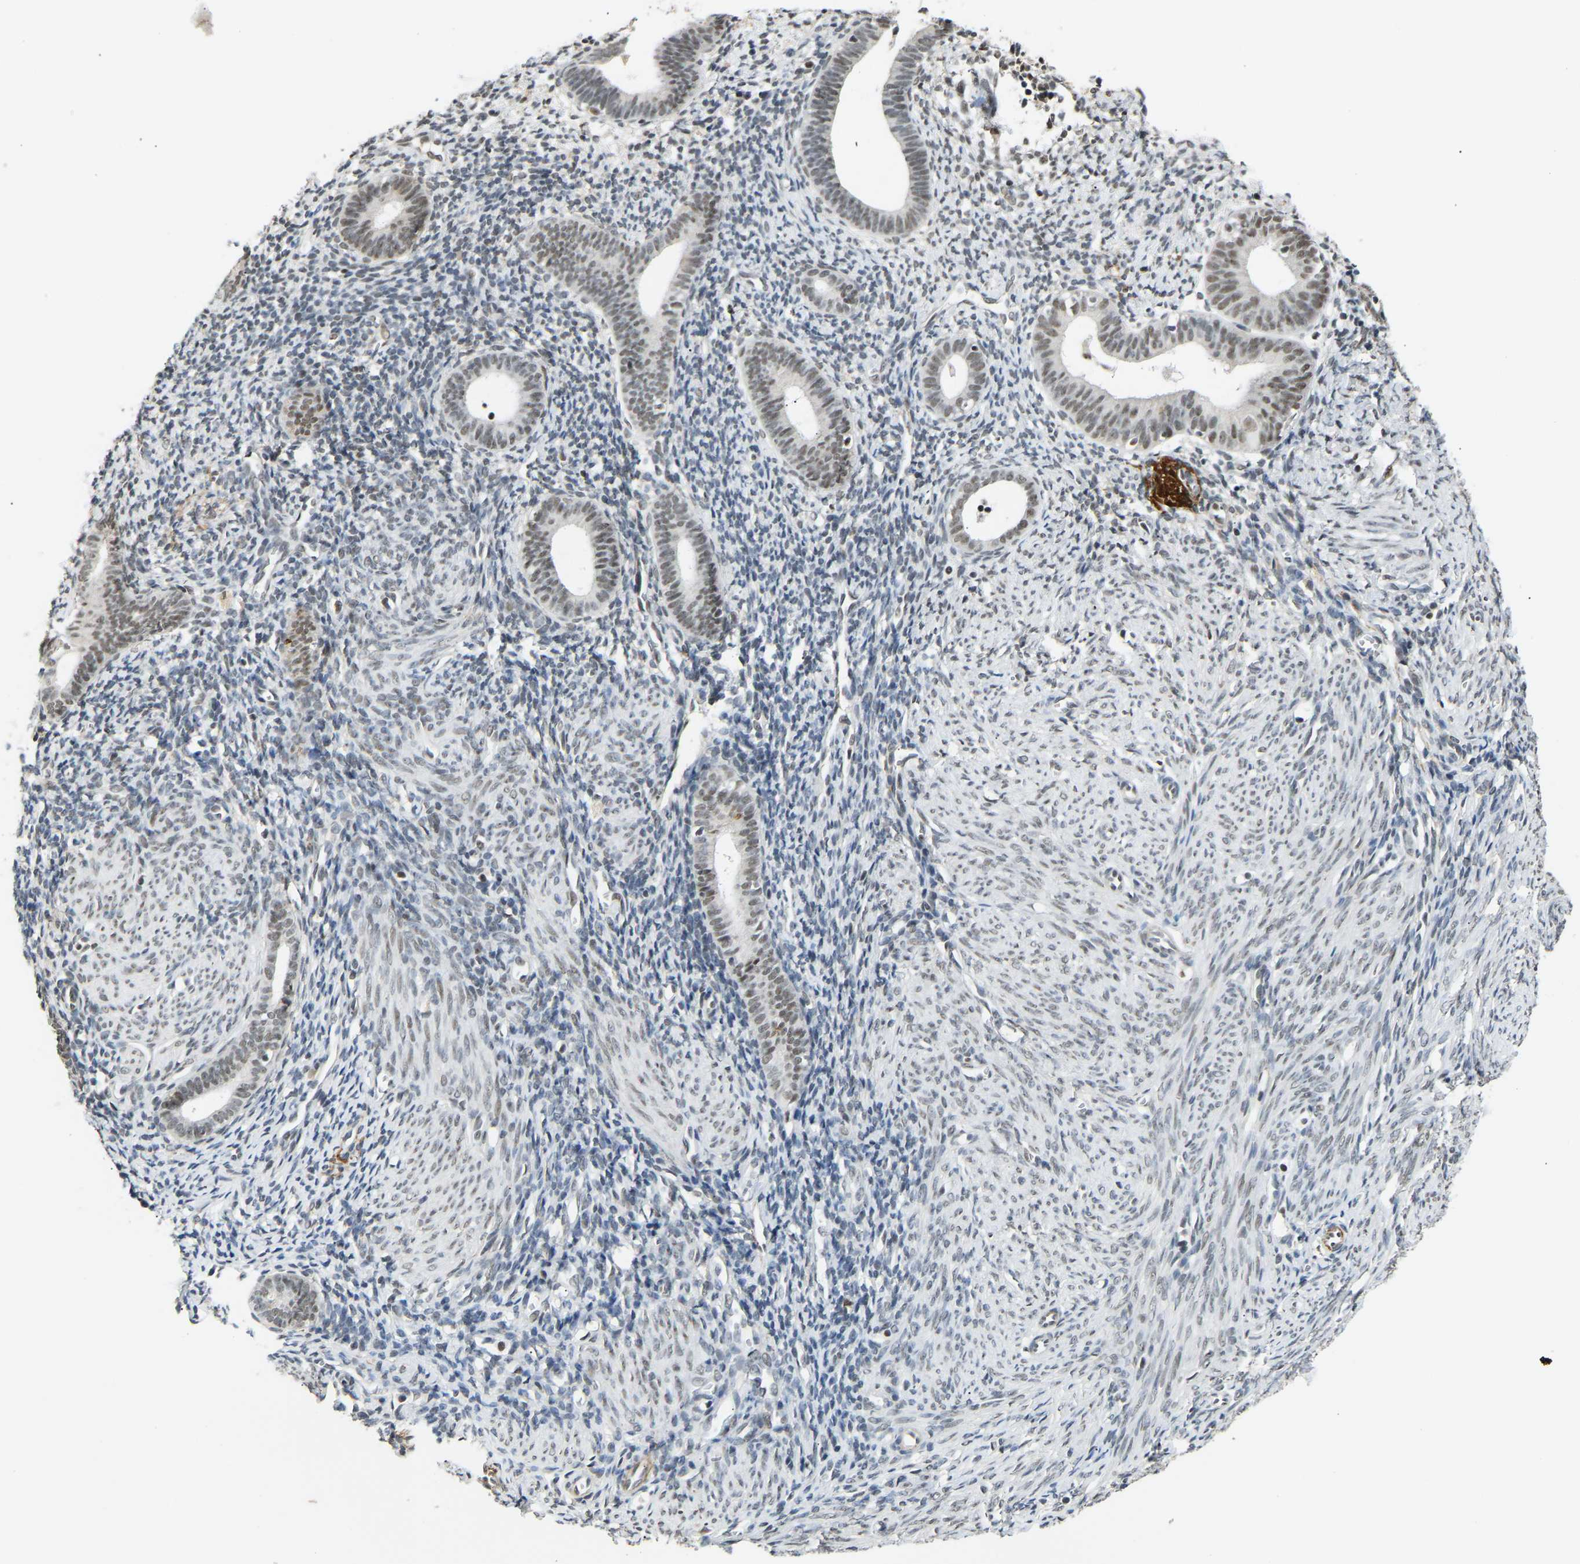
{"staining": {"intensity": "negative", "quantity": "none", "location": "none"}, "tissue": "endometrium", "cell_type": "Cells in endometrial stroma", "image_type": "normal", "snomed": [{"axis": "morphology", "description": "Normal tissue, NOS"}, {"axis": "morphology", "description": "Adenocarcinoma, NOS"}, {"axis": "topography", "description": "Endometrium"}], "caption": "The micrograph reveals no significant expression in cells in endometrial stroma of endometrium.", "gene": "RBM15", "patient": {"sex": "female", "age": 57}}